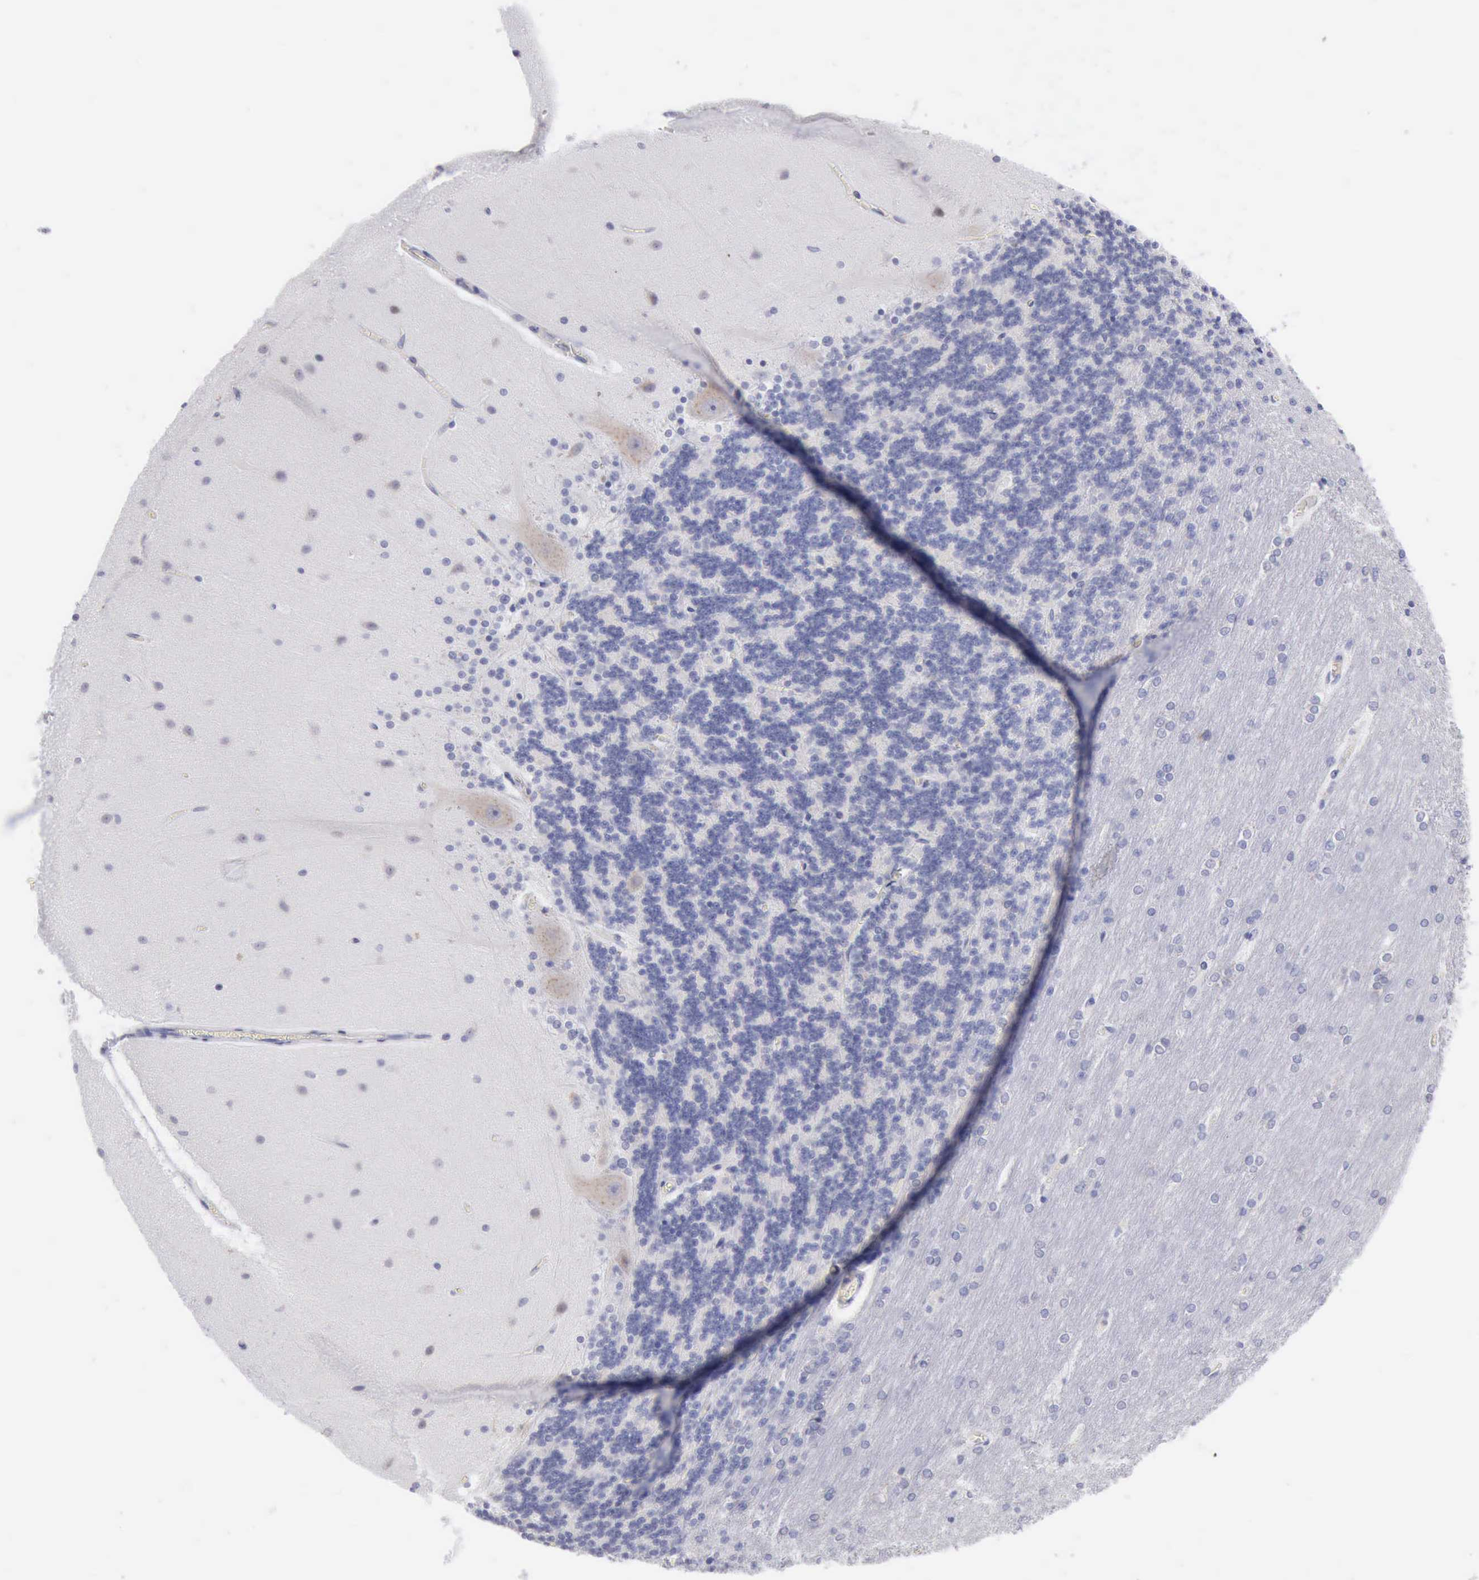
{"staining": {"intensity": "negative", "quantity": "none", "location": "none"}, "tissue": "cerebellum", "cell_type": "Cells in granular layer", "image_type": "normal", "snomed": [{"axis": "morphology", "description": "Normal tissue, NOS"}, {"axis": "topography", "description": "Cerebellum"}], "caption": "The image demonstrates no staining of cells in granular layer in unremarkable cerebellum. The staining is performed using DAB brown chromogen with nuclei counter-stained in using hematoxylin.", "gene": "ANGEL1", "patient": {"sex": "female", "age": 54}}